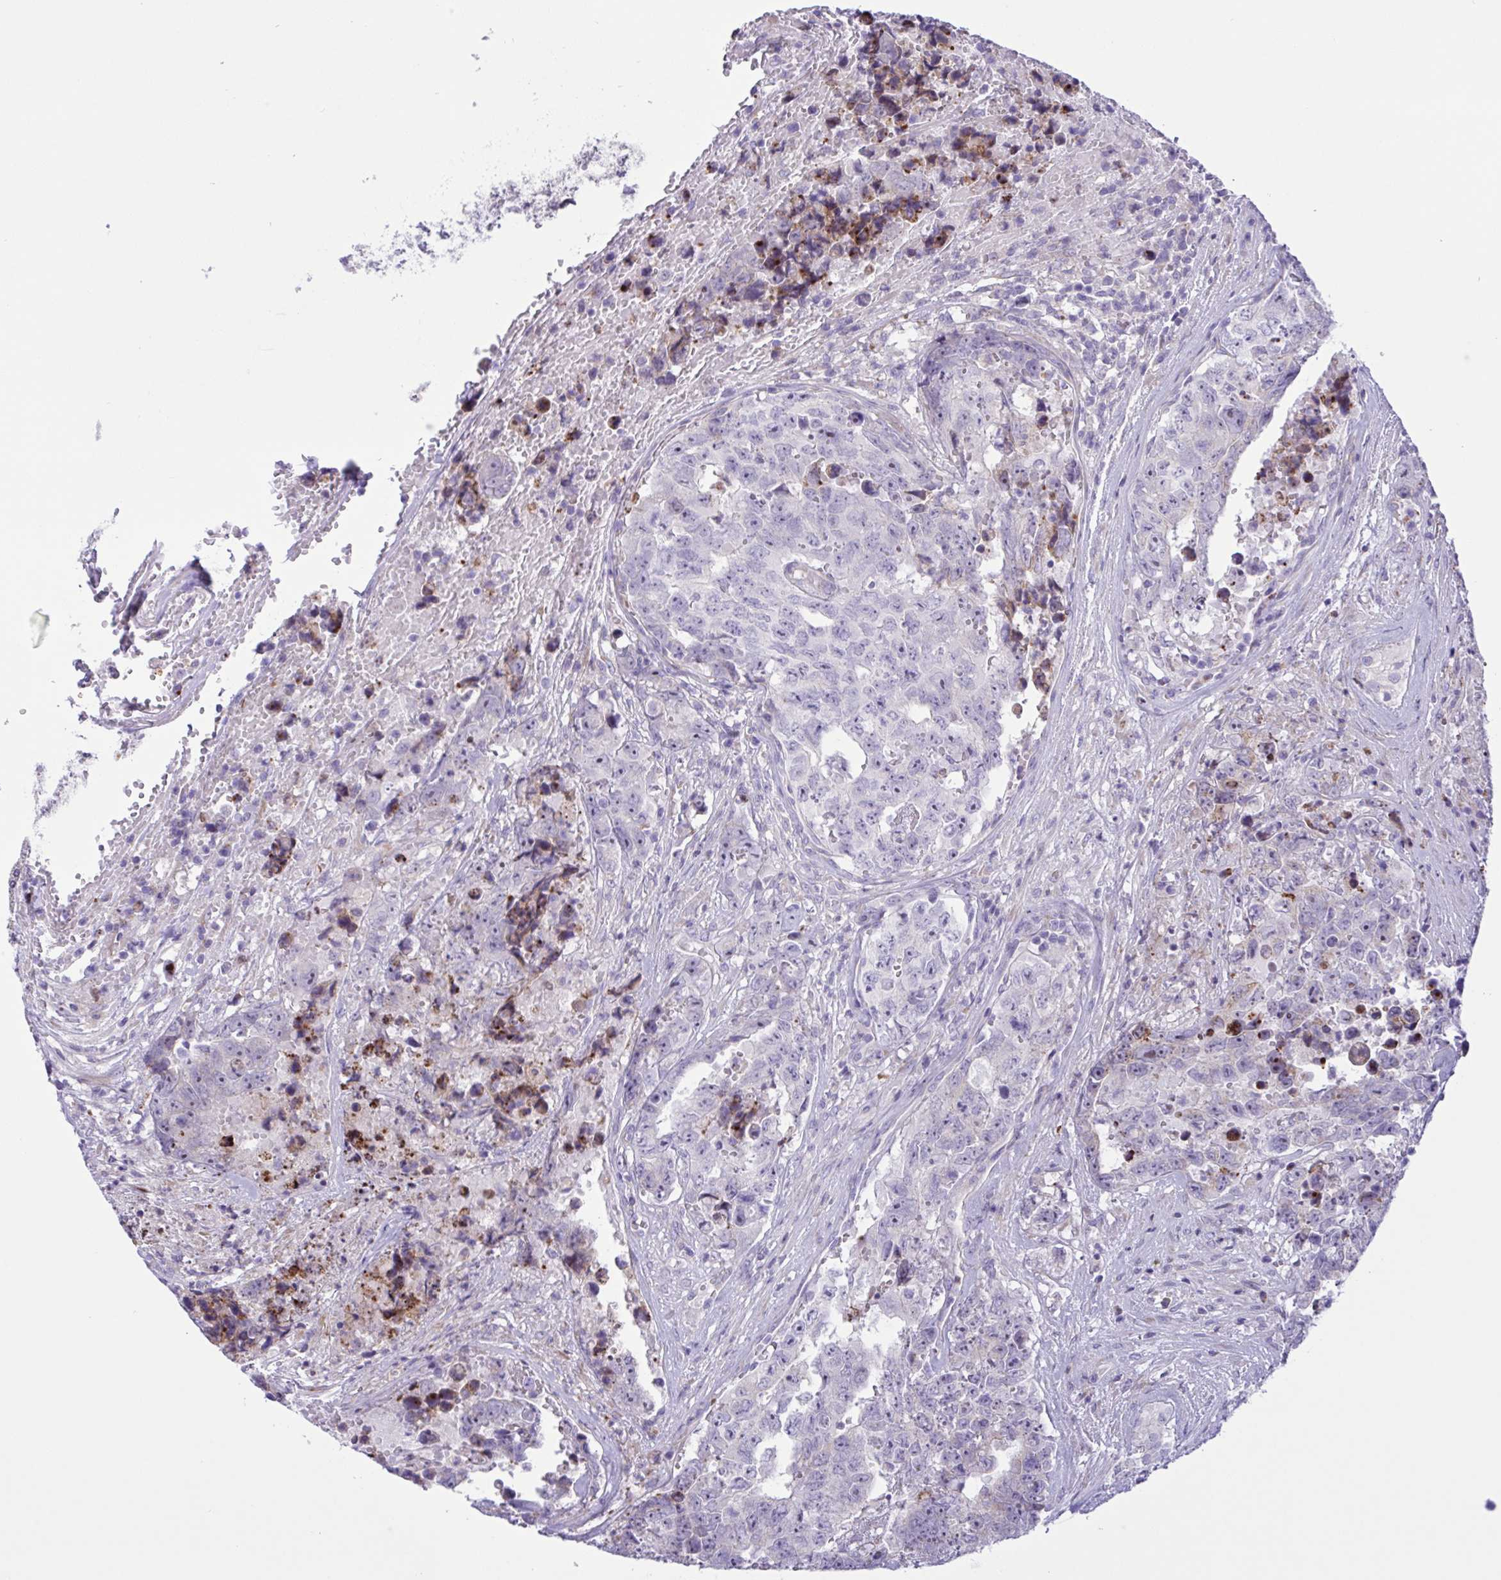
{"staining": {"intensity": "negative", "quantity": "none", "location": "none"}, "tissue": "testis cancer", "cell_type": "Tumor cells", "image_type": "cancer", "snomed": [{"axis": "morphology", "description": "Normal tissue, NOS"}, {"axis": "morphology", "description": "Carcinoma, Embryonal, NOS"}, {"axis": "topography", "description": "Testis"}, {"axis": "topography", "description": "Epididymis"}], "caption": "Testis cancer (embryonal carcinoma) was stained to show a protein in brown. There is no significant expression in tumor cells. (Stains: DAB (3,3'-diaminobenzidine) IHC with hematoxylin counter stain, Microscopy: brightfield microscopy at high magnification).", "gene": "DSC3", "patient": {"sex": "male", "age": 25}}